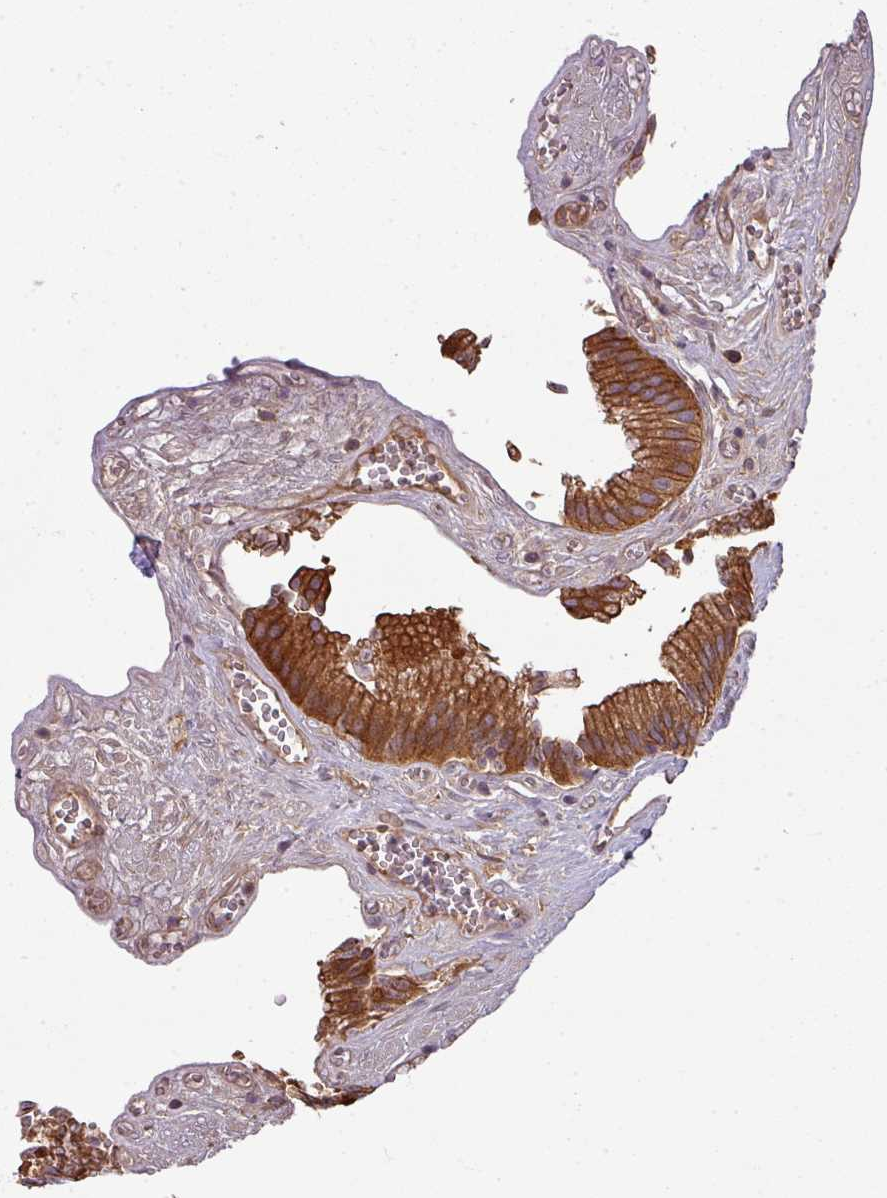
{"staining": {"intensity": "strong", "quantity": ">75%", "location": "cytoplasmic/membranous"}, "tissue": "gallbladder", "cell_type": "Glandular cells", "image_type": "normal", "snomed": [{"axis": "morphology", "description": "Normal tissue, NOS"}, {"axis": "topography", "description": "Gallbladder"}, {"axis": "topography", "description": "Peripheral nerve tissue"}], "caption": "Immunohistochemical staining of normal human gallbladder reveals high levels of strong cytoplasmic/membranous staining in approximately >75% of glandular cells.", "gene": "PALS2", "patient": {"sex": "male", "age": 17}}